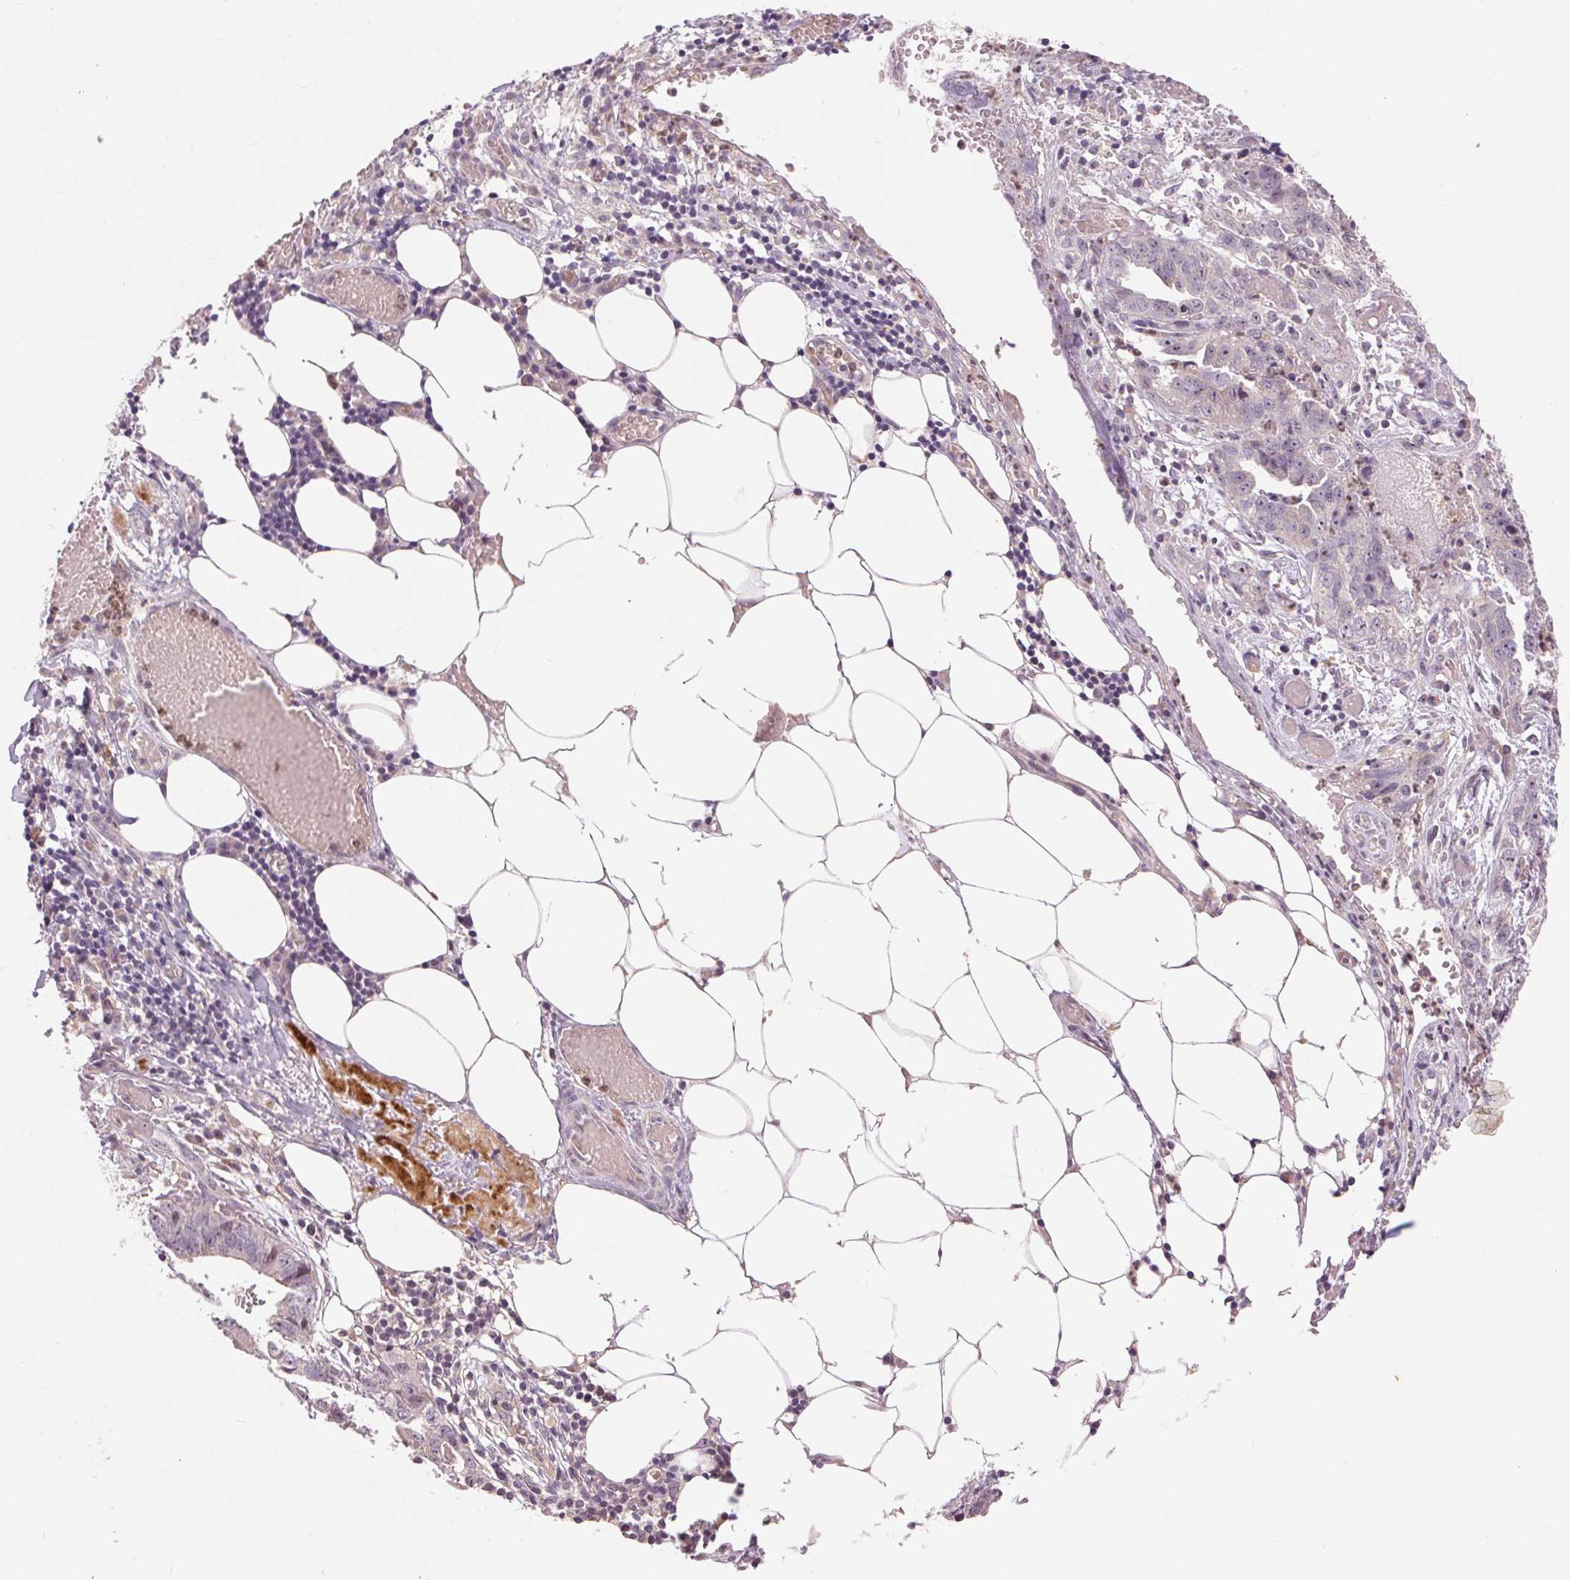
{"staining": {"intensity": "weak", "quantity": "25%-75%", "location": "nuclear"}, "tissue": "ovarian cancer", "cell_type": "Tumor cells", "image_type": "cancer", "snomed": [{"axis": "morphology", "description": "Cystadenocarcinoma, serous, NOS"}, {"axis": "topography", "description": "Ovary"}], "caption": "A histopathology image showing weak nuclear expression in about 25%-75% of tumor cells in ovarian cancer, as visualized by brown immunohistochemical staining.", "gene": "RANBP3L", "patient": {"sex": "female", "age": 75}}